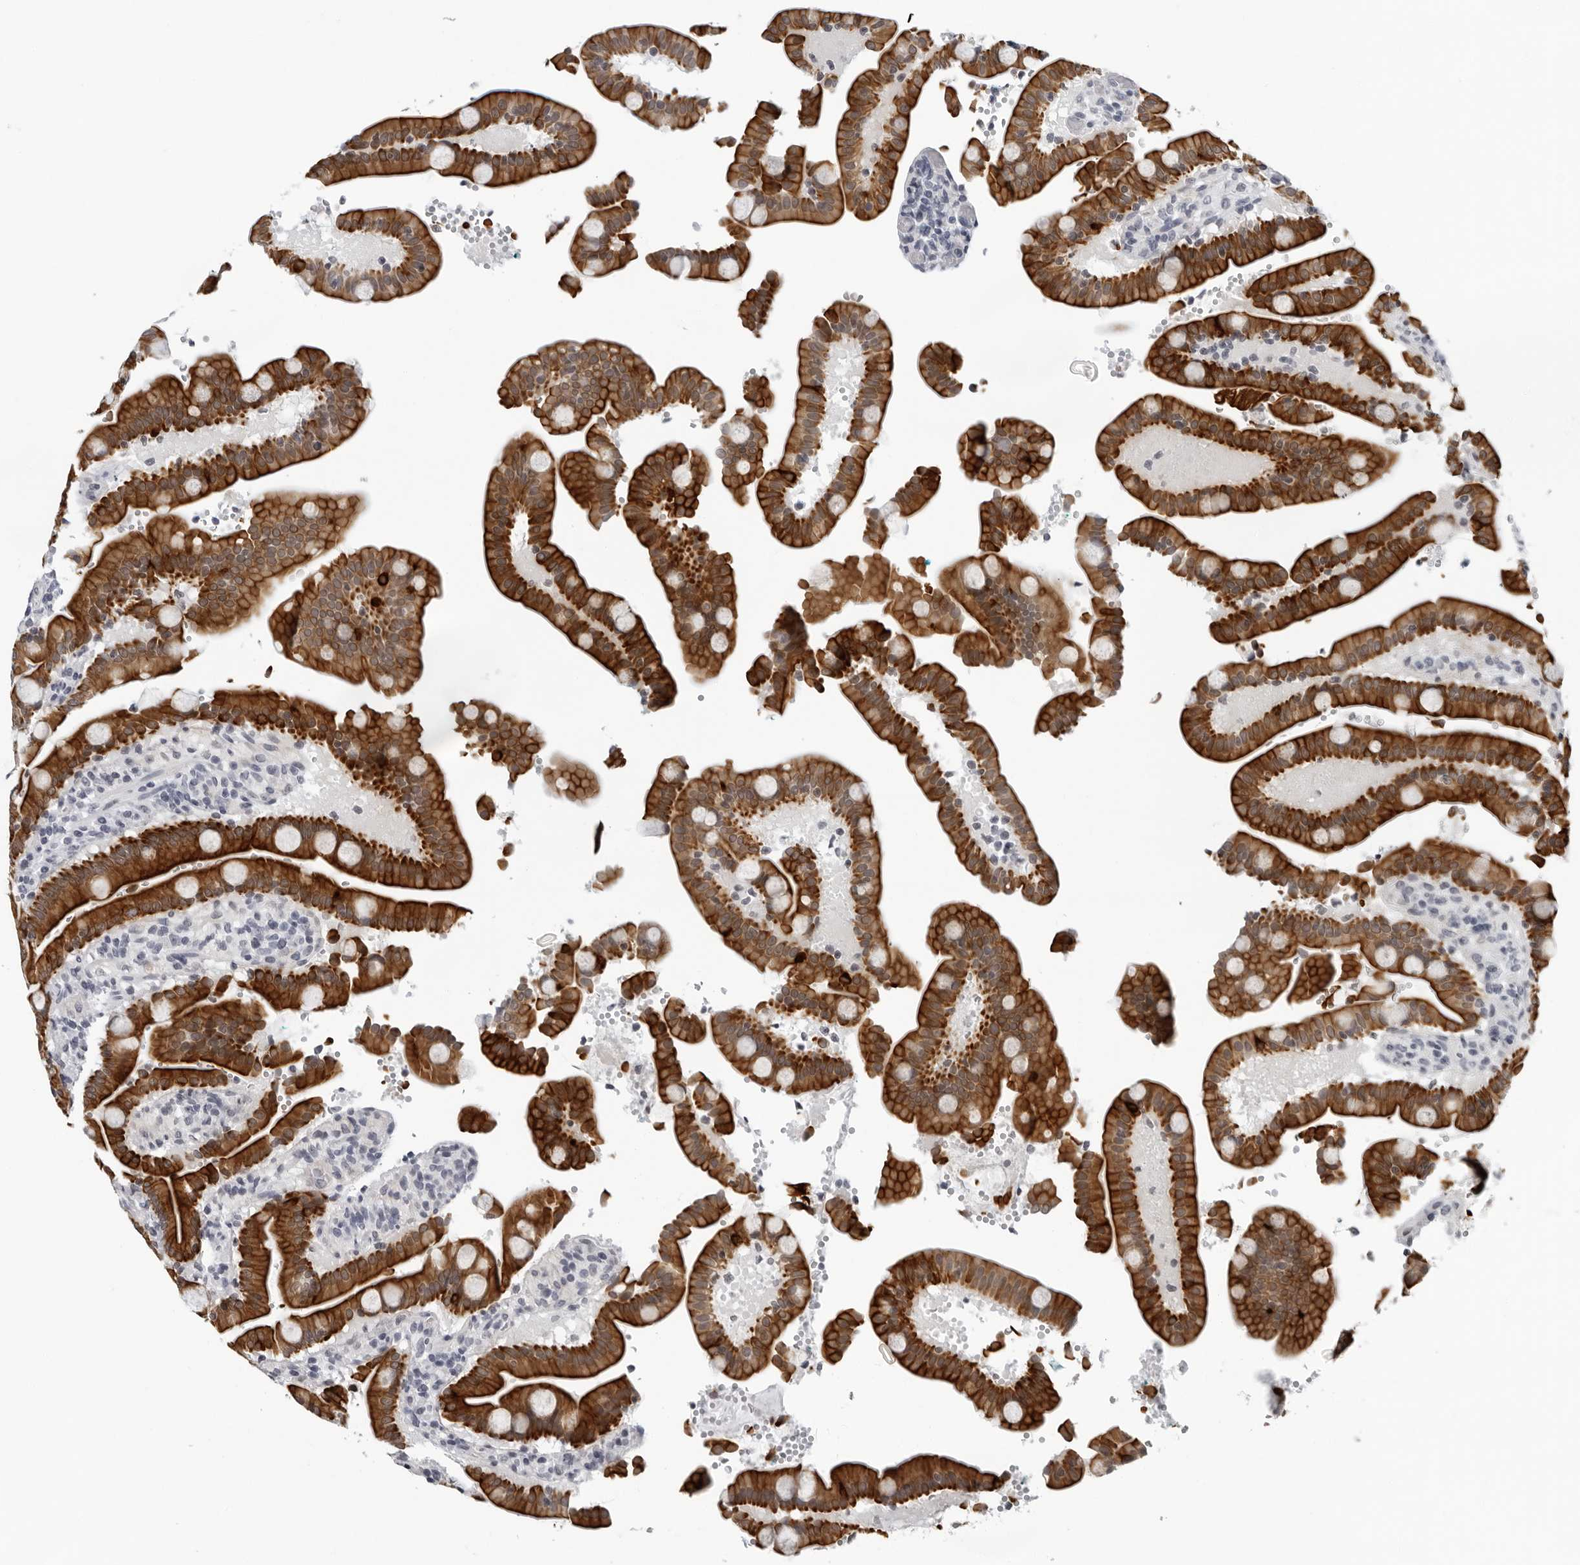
{"staining": {"intensity": "strong", "quantity": ">75%", "location": "cytoplasmic/membranous"}, "tissue": "duodenum", "cell_type": "Glandular cells", "image_type": "normal", "snomed": [{"axis": "morphology", "description": "Normal tissue, NOS"}, {"axis": "topography", "description": "Small intestine, NOS"}], "caption": "Immunohistochemistry photomicrograph of unremarkable duodenum: human duodenum stained using immunohistochemistry exhibits high levels of strong protein expression localized specifically in the cytoplasmic/membranous of glandular cells, appearing as a cytoplasmic/membranous brown color.", "gene": "CCDC28B", "patient": {"sex": "female", "age": 71}}